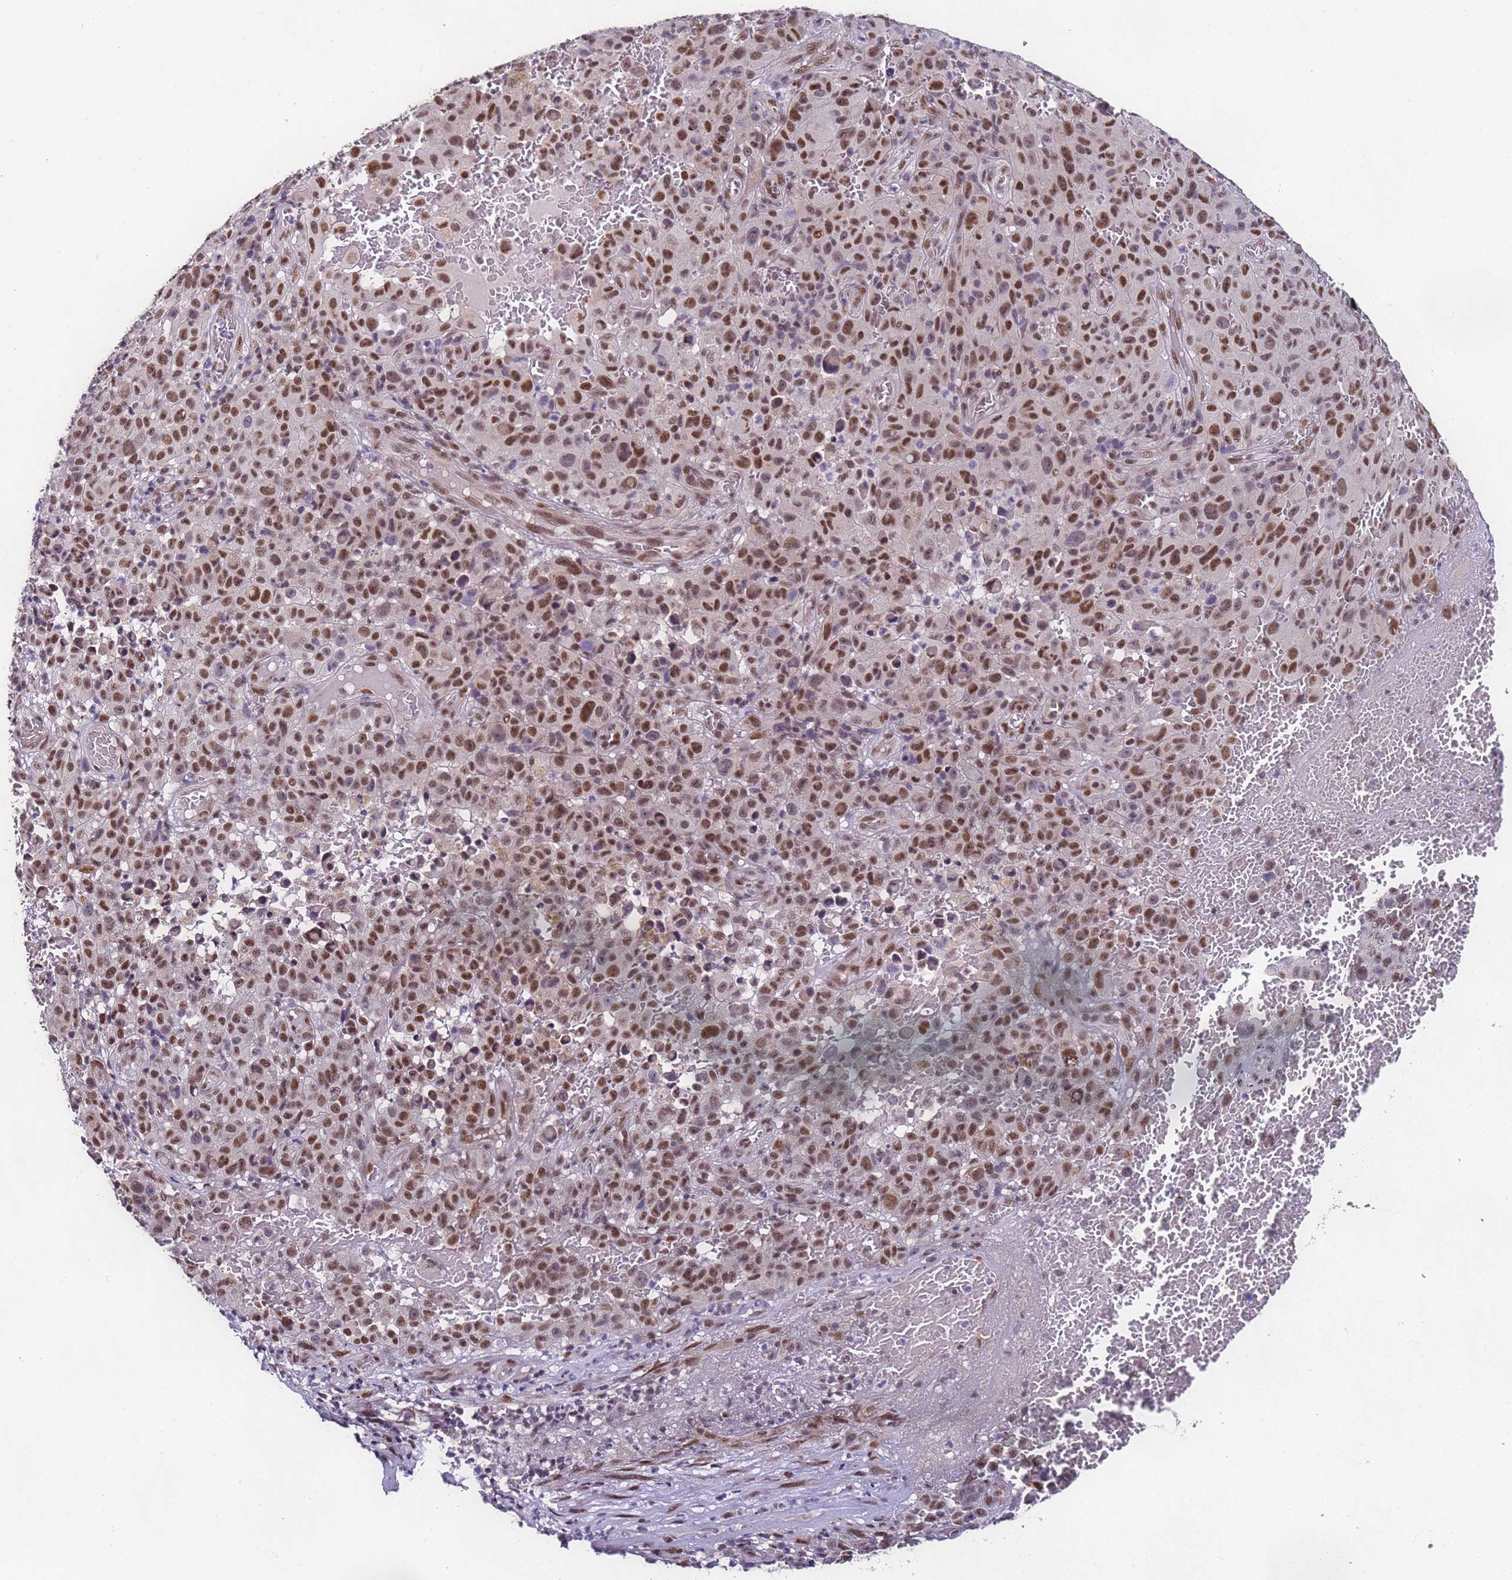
{"staining": {"intensity": "moderate", "quantity": ">75%", "location": "nuclear"}, "tissue": "melanoma", "cell_type": "Tumor cells", "image_type": "cancer", "snomed": [{"axis": "morphology", "description": "Malignant melanoma, NOS"}, {"axis": "topography", "description": "Skin"}], "caption": "This image exhibits malignant melanoma stained with immunohistochemistry to label a protein in brown. The nuclear of tumor cells show moderate positivity for the protein. Nuclei are counter-stained blue.", "gene": "FNBP4", "patient": {"sex": "female", "age": 82}}